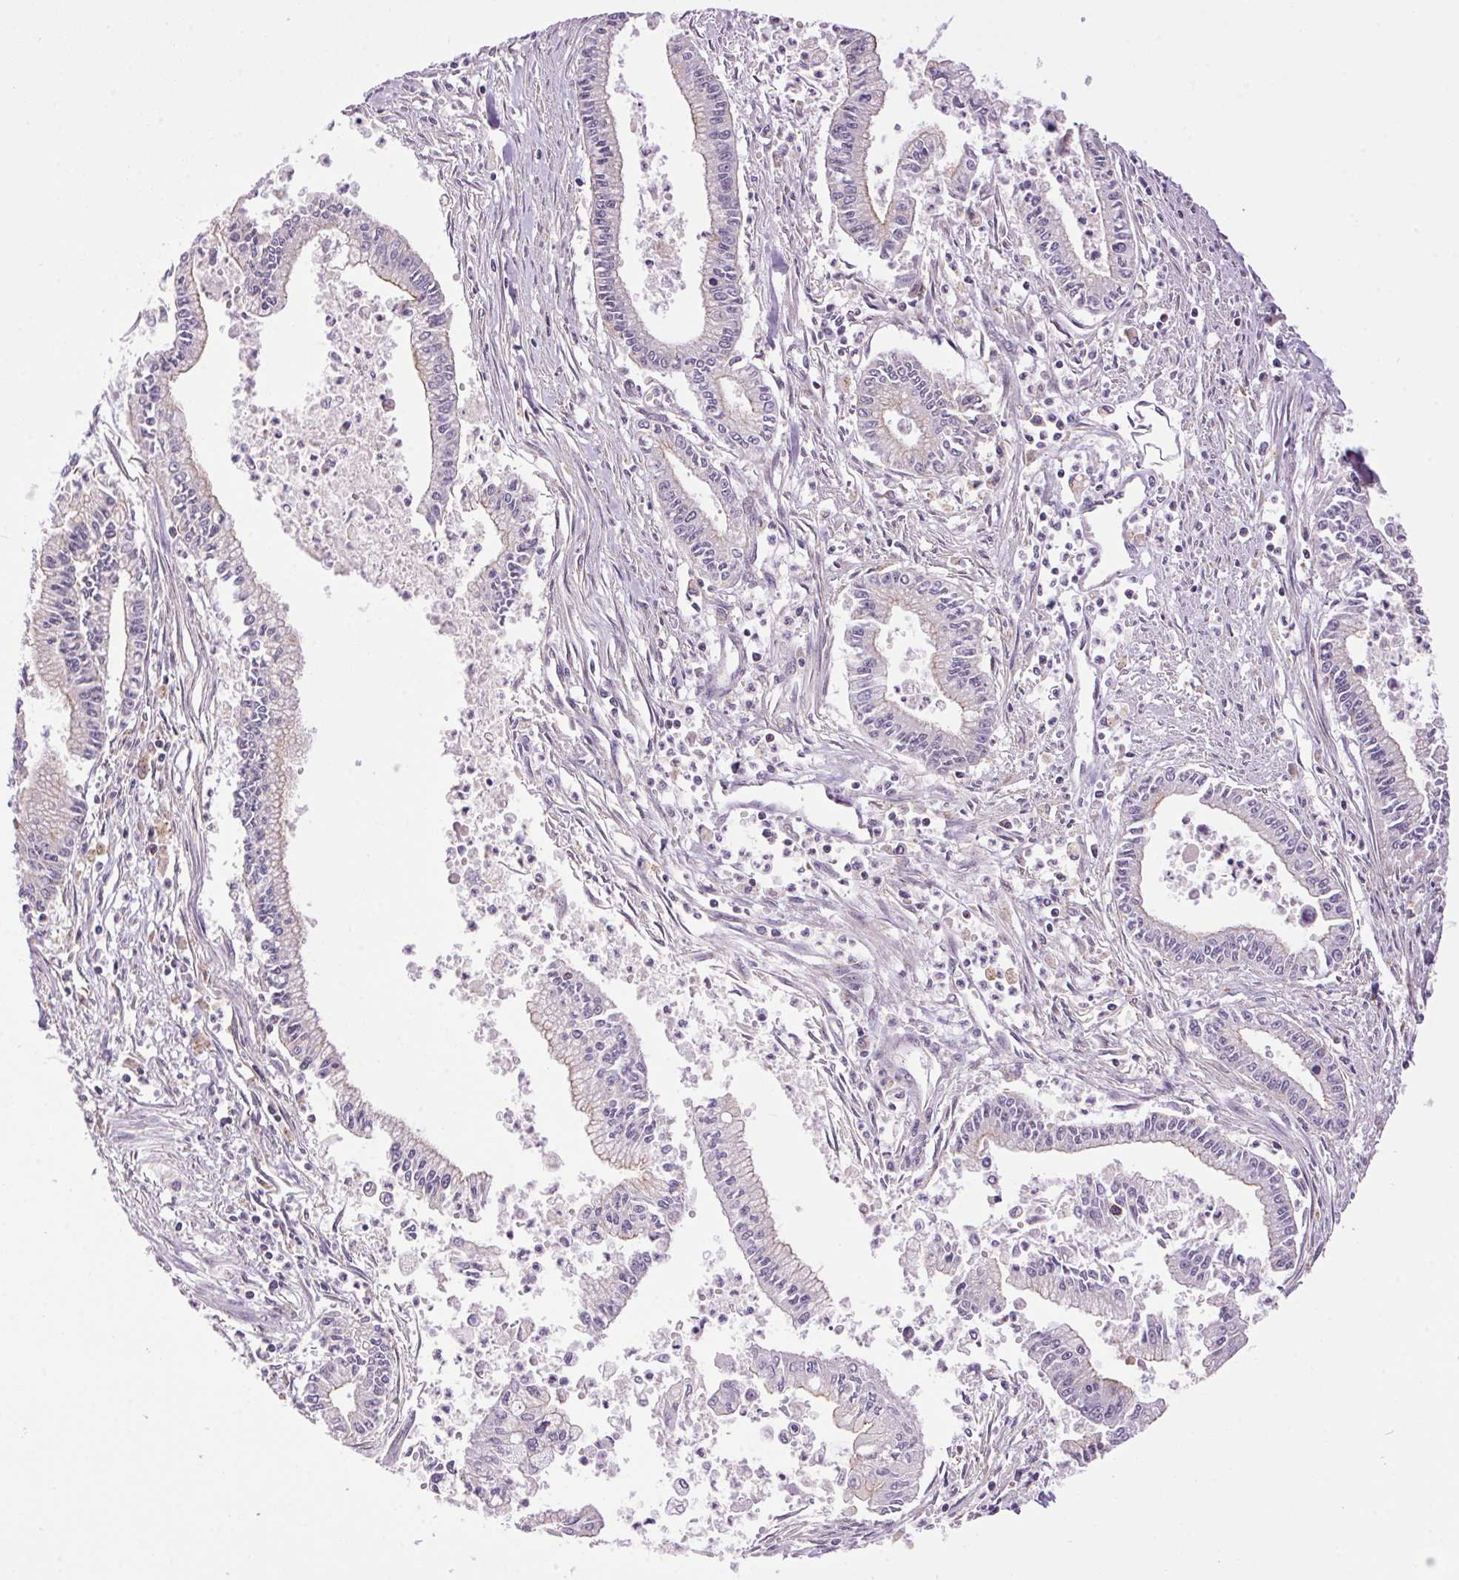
{"staining": {"intensity": "negative", "quantity": "none", "location": "none"}, "tissue": "pancreatic cancer", "cell_type": "Tumor cells", "image_type": "cancer", "snomed": [{"axis": "morphology", "description": "Adenocarcinoma, NOS"}, {"axis": "topography", "description": "Pancreas"}], "caption": "Human pancreatic adenocarcinoma stained for a protein using IHC shows no staining in tumor cells.", "gene": "SMIM13", "patient": {"sex": "female", "age": 65}}